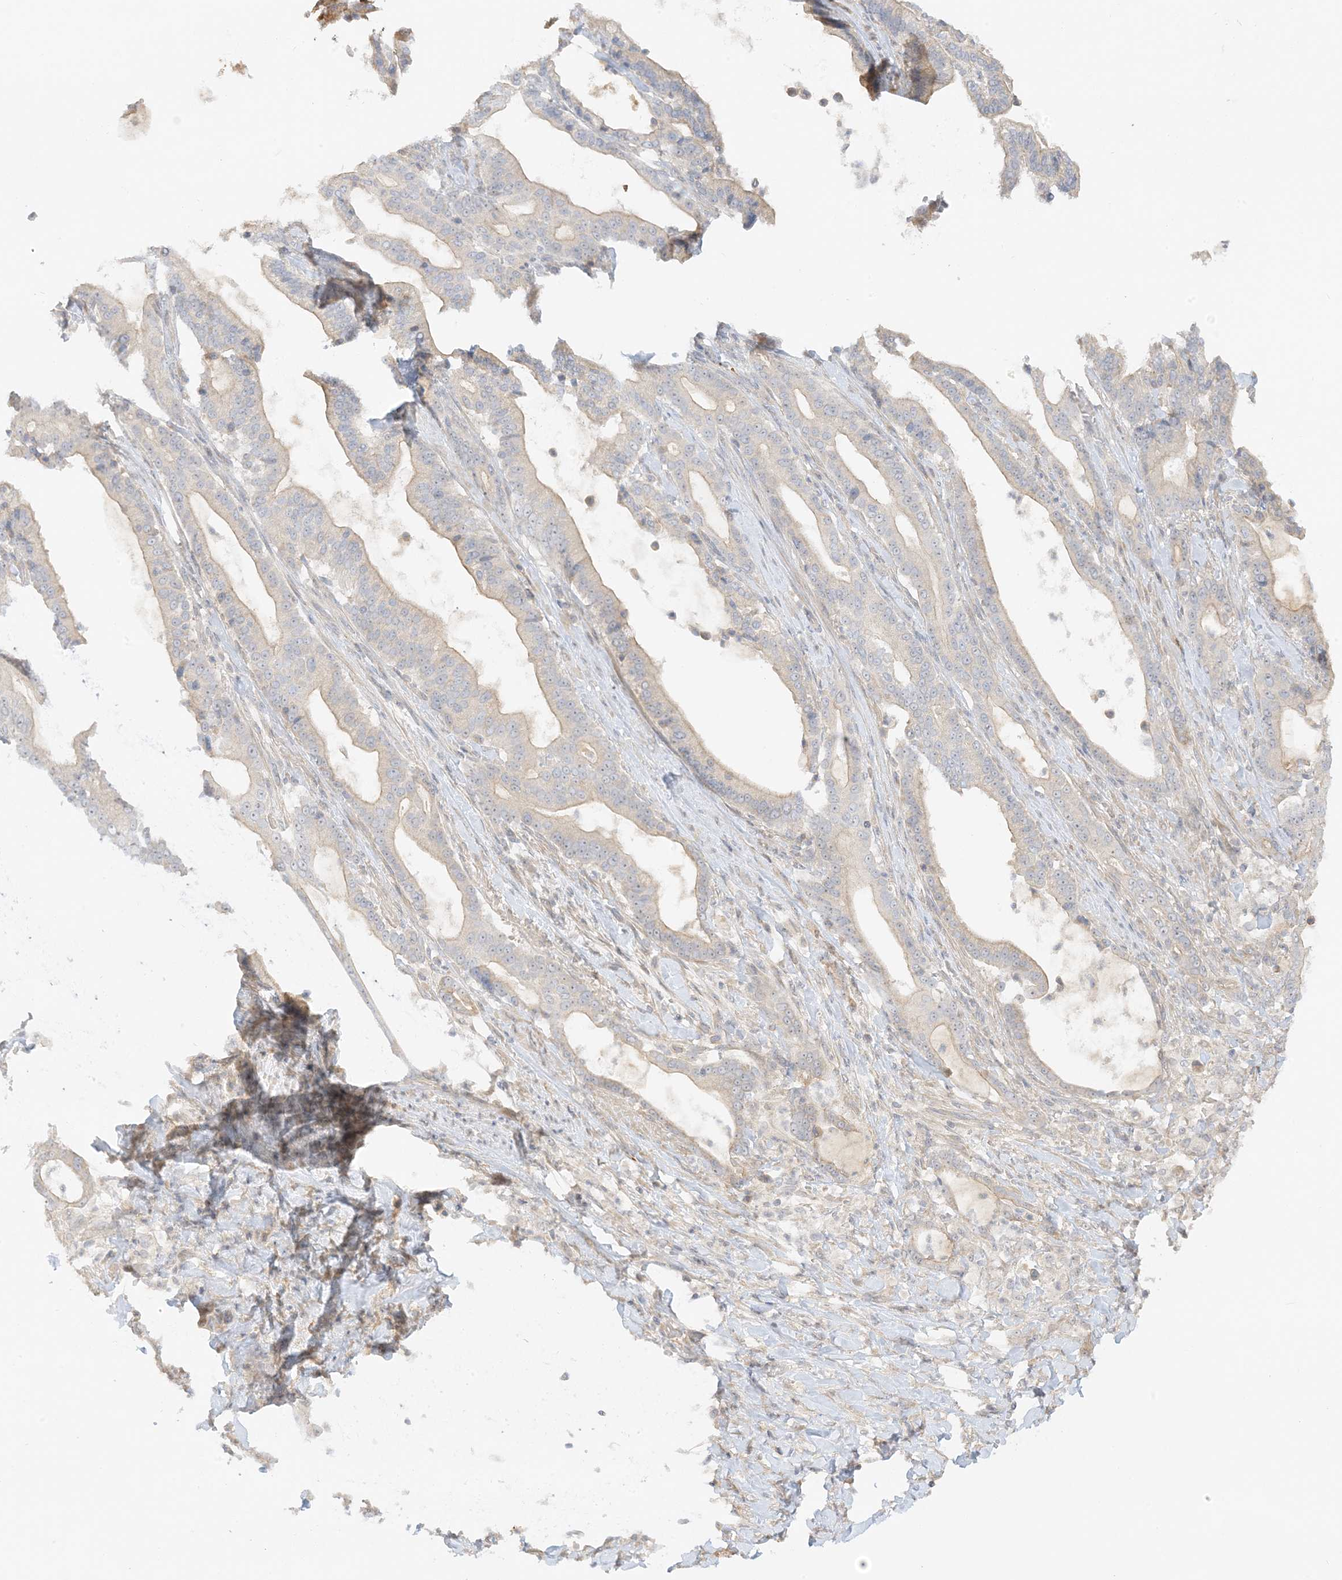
{"staining": {"intensity": "weak", "quantity": "25%-75%", "location": "cytoplasmic/membranous"}, "tissue": "pancreatic cancer", "cell_type": "Tumor cells", "image_type": "cancer", "snomed": [{"axis": "morphology", "description": "Adenocarcinoma, NOS"}, {"axis": "topography", "description": "Pancreas"}], "caption": "Immunohistochemical staining of pancreatic cancer exhibits weak cytoplasmic/membranous protein staining in approximately 25%-75% of tumor cells.", "gene": "ETAA1", "patient": {"sex": "male", "age": 63}}